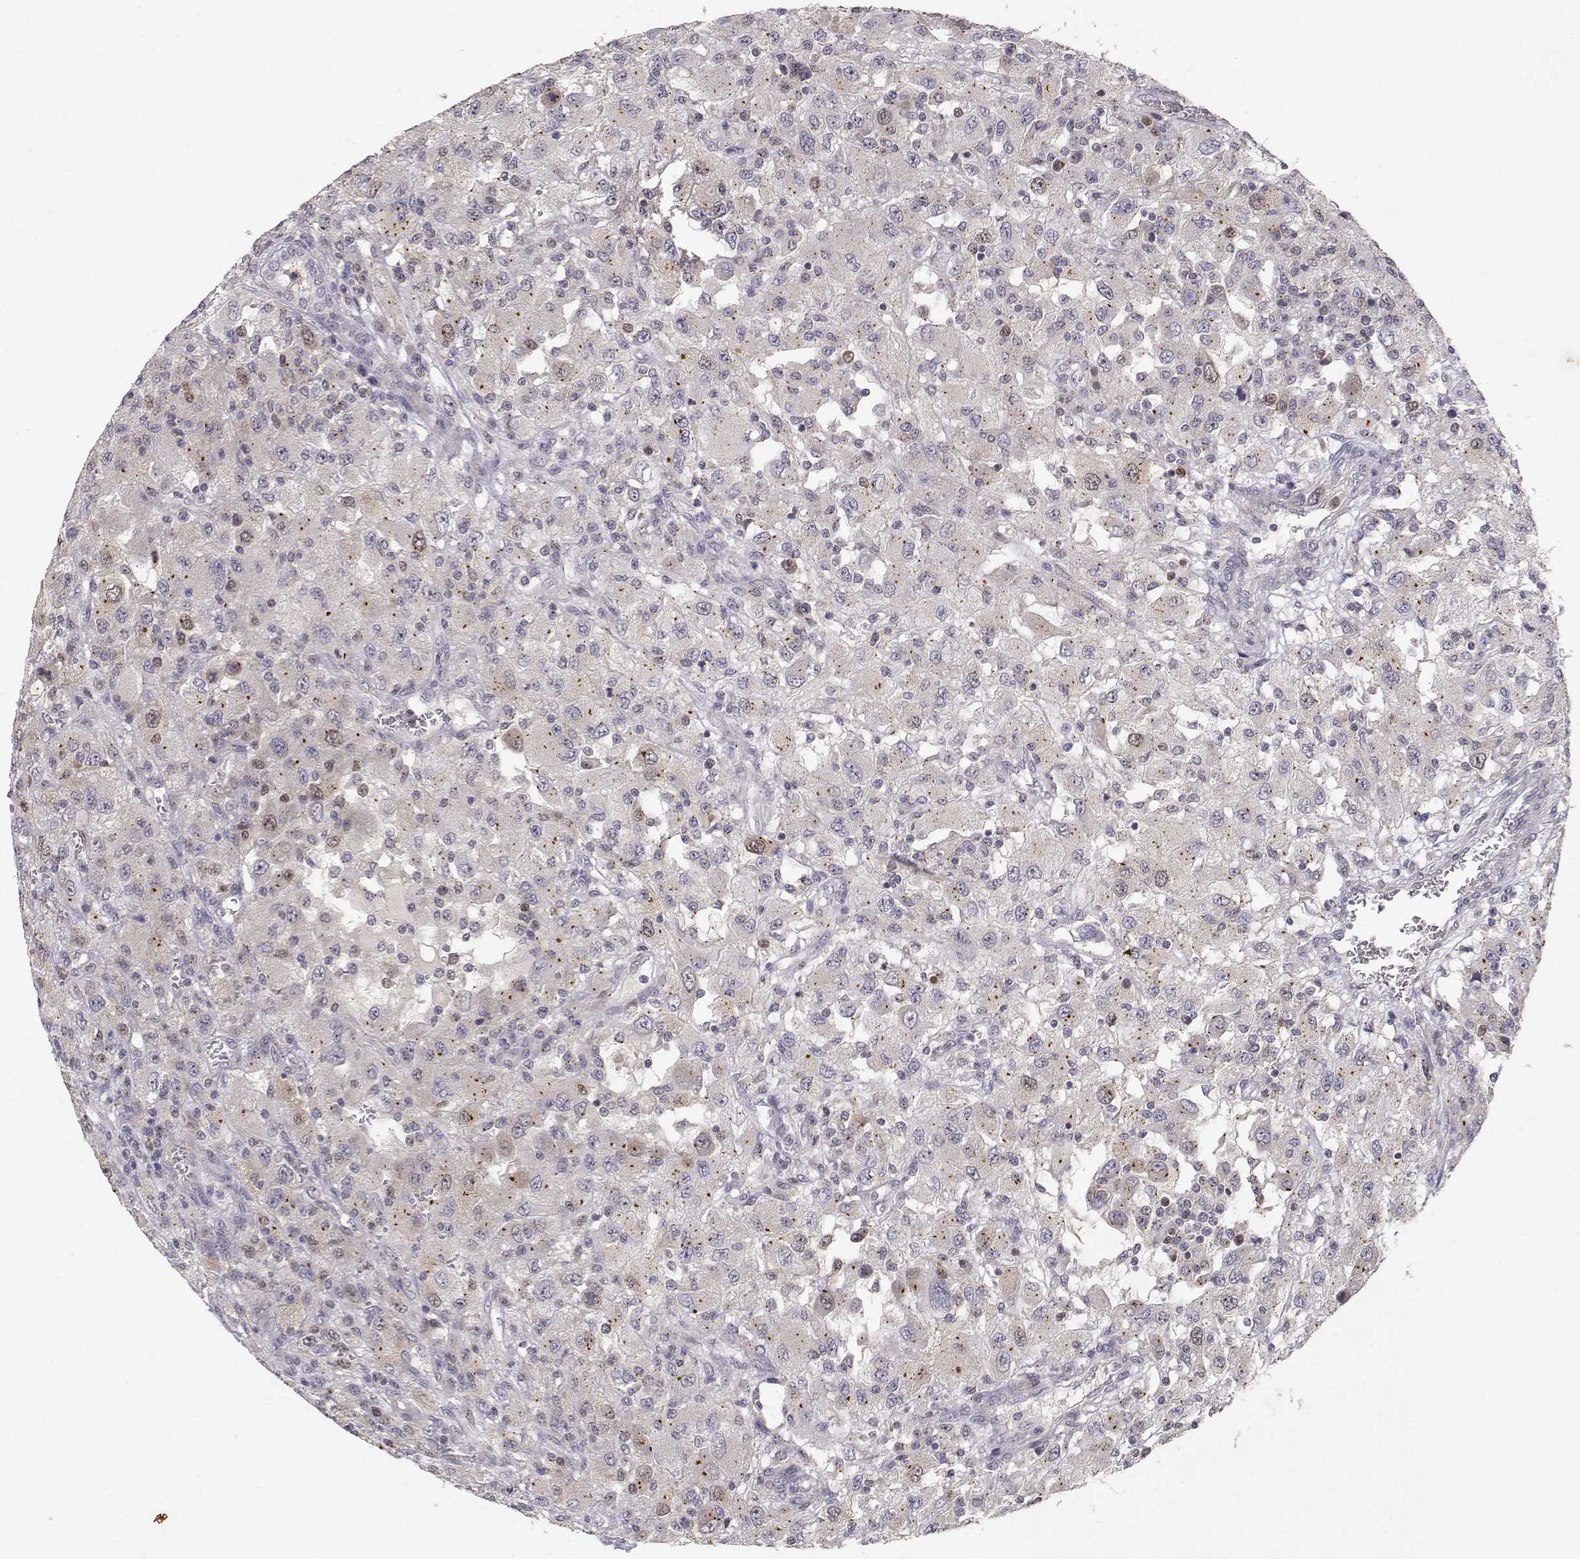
{"staining": {"intensity": "negative", "quantity": "none", "location": "none"}, "tissue": "renal cancer", "cell_type": "Tumor cells", "image_type": "cancer", "snomed": [{"axis": "morphology", "description": "Adenocarcinoma, NOS"}, {"axis": "topography", "description": "Kidney"}], "caption": "Immunohistochemistry of adenocarcinoma (renal) shows no expression in tumor cells.", "gene": "RAD51", "patient": {"sex": "female", "age": 67}}